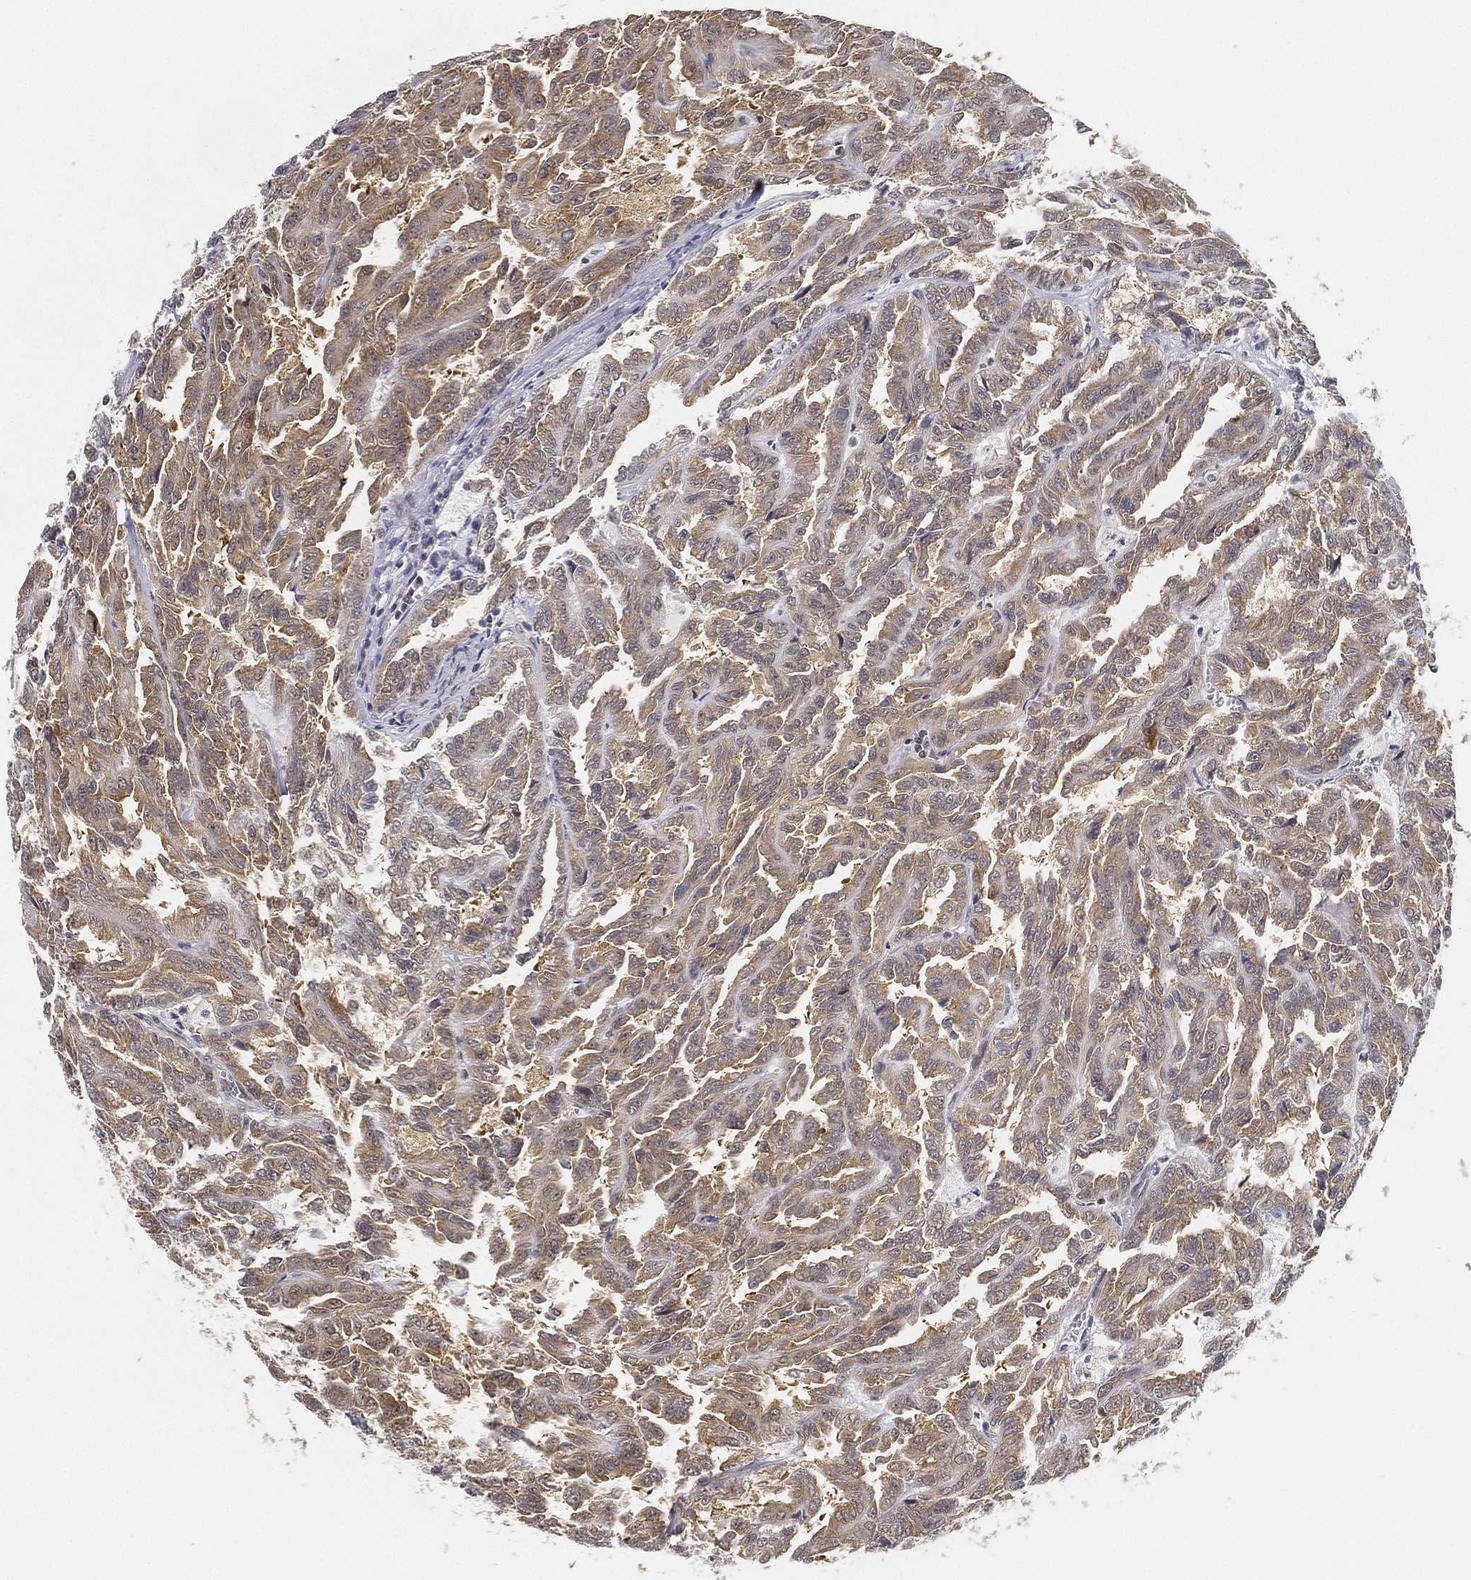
{"staining": {"intensity": "weak", "quantity": ">75%", "location": "cytoplasmic/membranous"}, "tissue": "renal cancer", "cell_type": "Tumor cells", "image_type": "cancer", "snomed": [{"axis": "morphology", "description": "Adenocarcinoma, NOS"}, {"axis": "topography", "description": "Kidney"}], "caption": "High-power microscopy captured an immunohistochemistry histopathology image of renal cancer, revealing weak cytoplasmic/membranous staining in about >75% of tumor cells.", "gene": "PPP1R16B", "patient": {"sex": "male", "age": 79}}